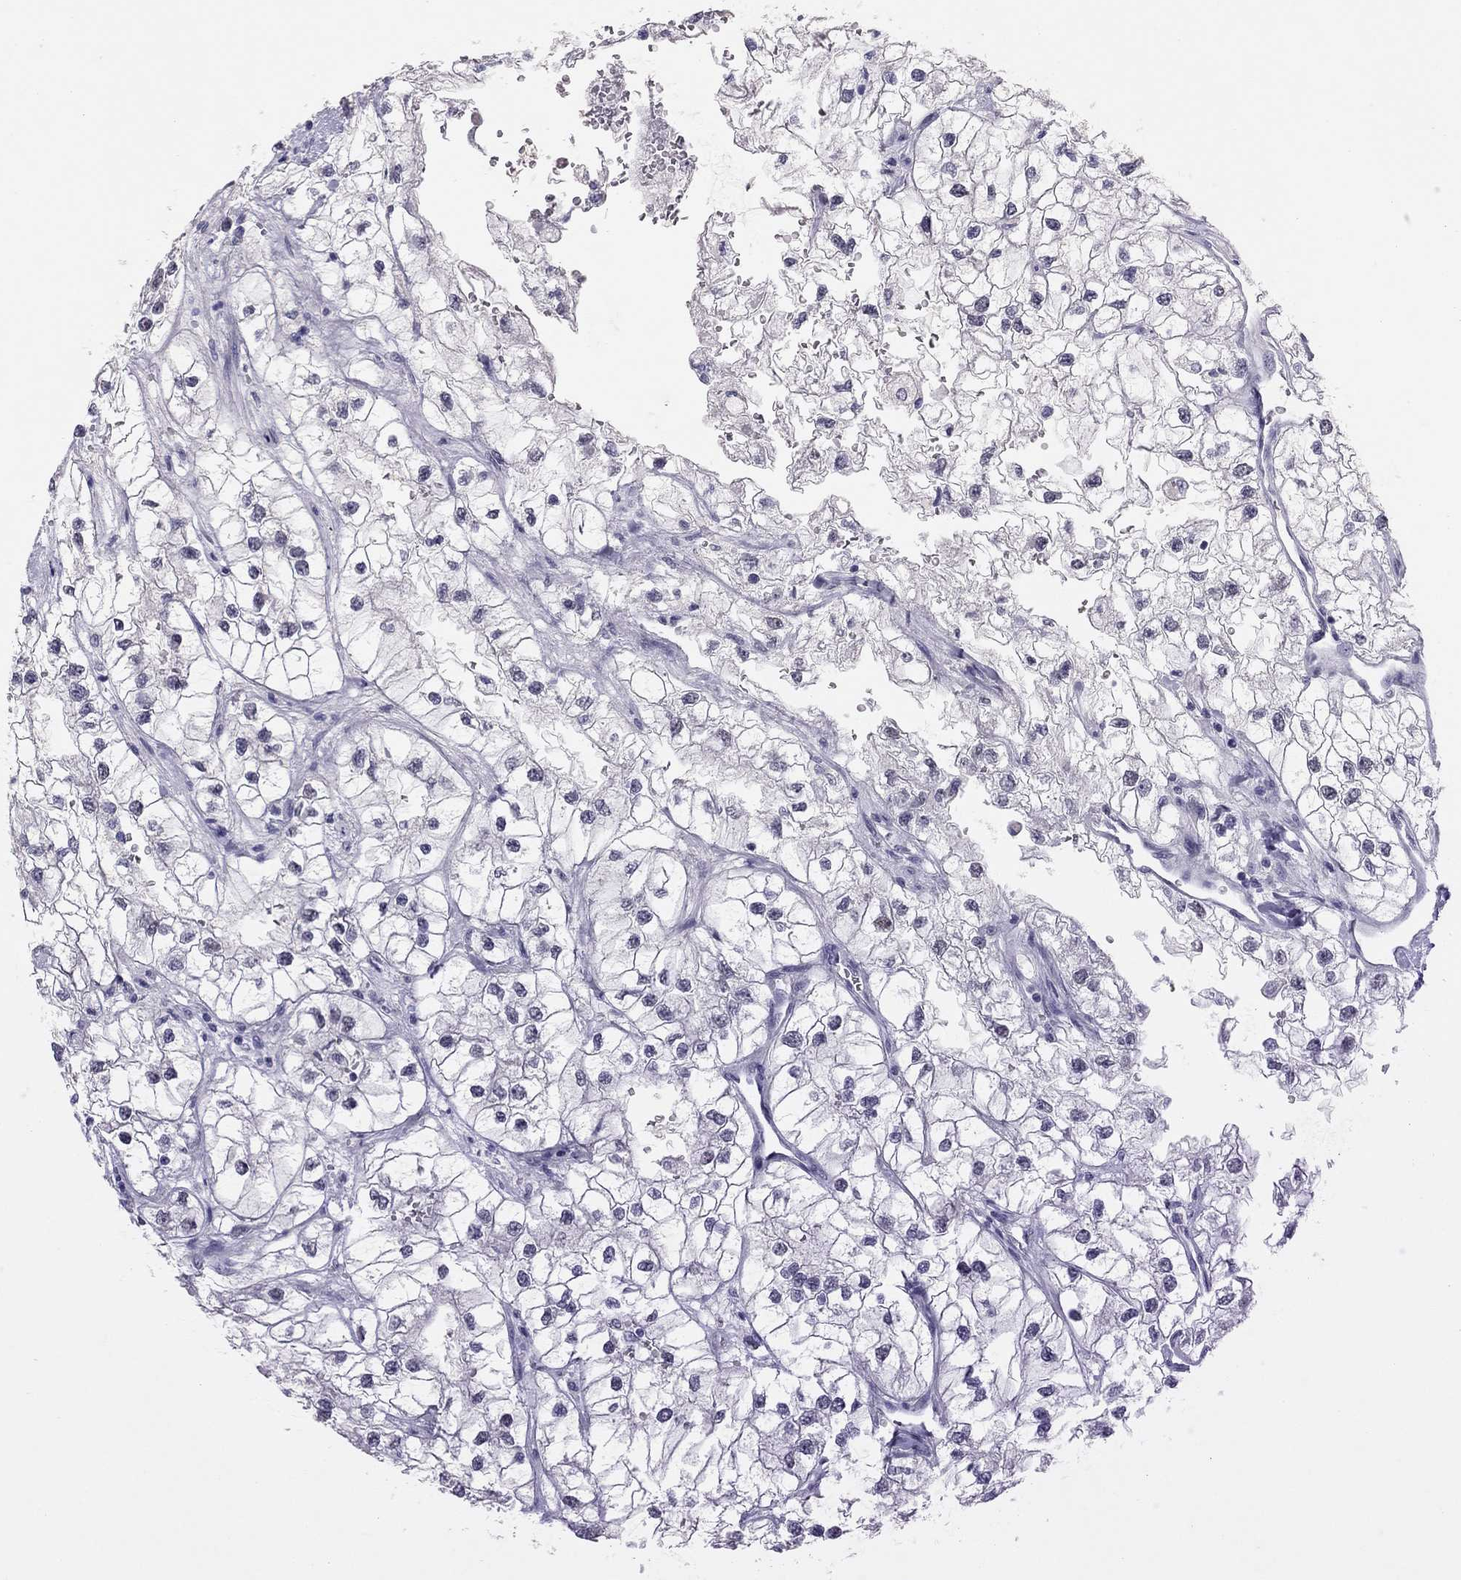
{"staining": {"intensity": "negative", "quantity": "none", "location": "none"}, "tissue": "renal cancer", "cell_type": "Tumor cells", "image_type": "cancer", "snomed": [{"axis": "morphology", "description": "Adenocarcinoma, NOS"}, {"axis": "topography", "description": "Kidney"}], "caption": "This is an immunohistochemistry photomicrograph of human adenocarcinoma (renal). There is no expression in tumor cells.", "gene": "PHOX2A", "patient": {"sex": "male", "age": 59}}